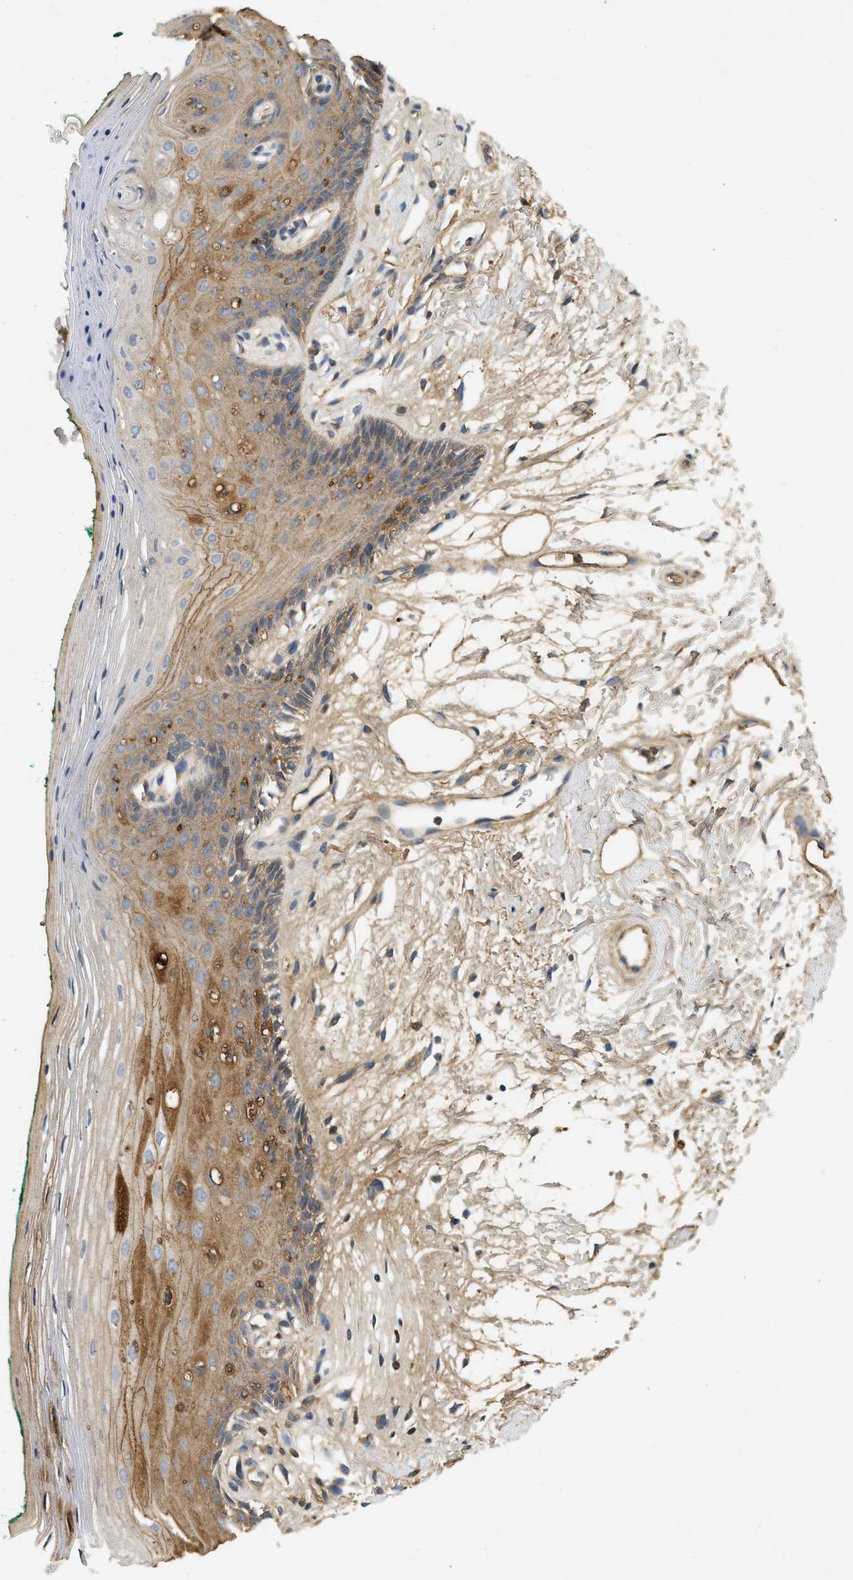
{"staining": {"intensity": "moderate", "quantity": ">75%", "location": "cytoplasmic/membranous,nuclear"}, "tissue": "oral mucosa", "cell_type": "Squamous epithelial cells", "image_type": "normal", "snomed": [{"axis": "morphology", "description": "Normal tissue, NOS"}, {"axis": "topography", "description": "Skeletal muscle"}, {"axis": "topography", "description": "Oral tissue"}, {"axis": "topography", "description": "Peripheral nerve tissue"}], "caption": "Squamous epithelial cells demonstrate medium levels of moderate cytoplasmic/membranous,nuclear positivity in approximately >75% of cells in unremarkable human oral mucosa. The staining was performed using DAB (3,3'-diaminobenzidine) to visualize the protein expression in brown, while the nuclei were stained in blue with hematoxylin (Magnification: 20x).", "gene": "F8", "patient": {"sex": "female", "age": 84}}